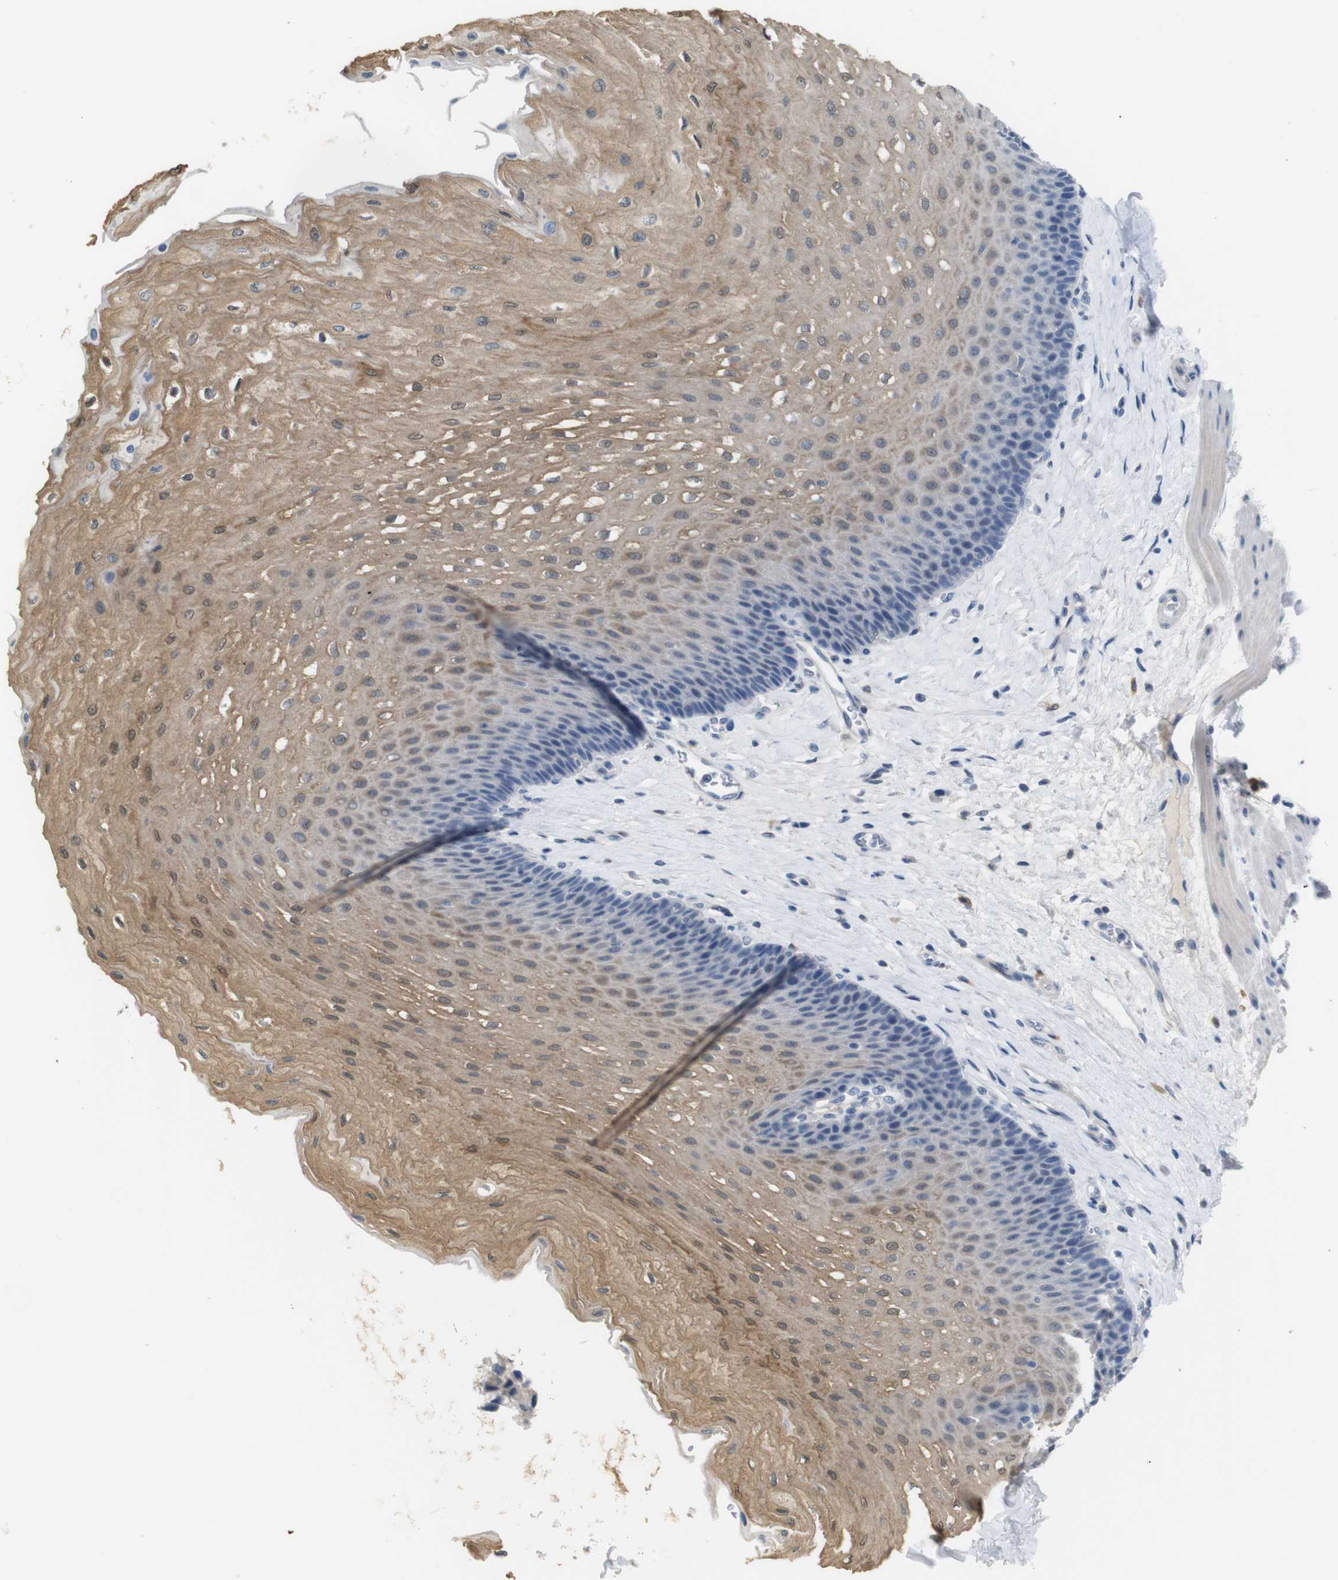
{"staining": {"intensity": "moderate", "quantity": ">75%", "location": "cytoplasmic/membranous"}, "tissue": "esophagus", "cell_type": "Squamous epithelial cells", "image_type": "normal", "snomed": [{"axis": "morphology", "description": "Normal tissue, NOS"}, {"axis": "topography", "description": "Esophagus"}], "caption": "Immunohistochemistry photomicrograph of unremarkable esophagus stained for a protein (brown), which shows medium levels of moderate cytoplasmic/membranous positivity in approximately >75% of squamous epithelial cells.", "gene": "CHRM5", "patient": {"sex": "female", "age": 72}}